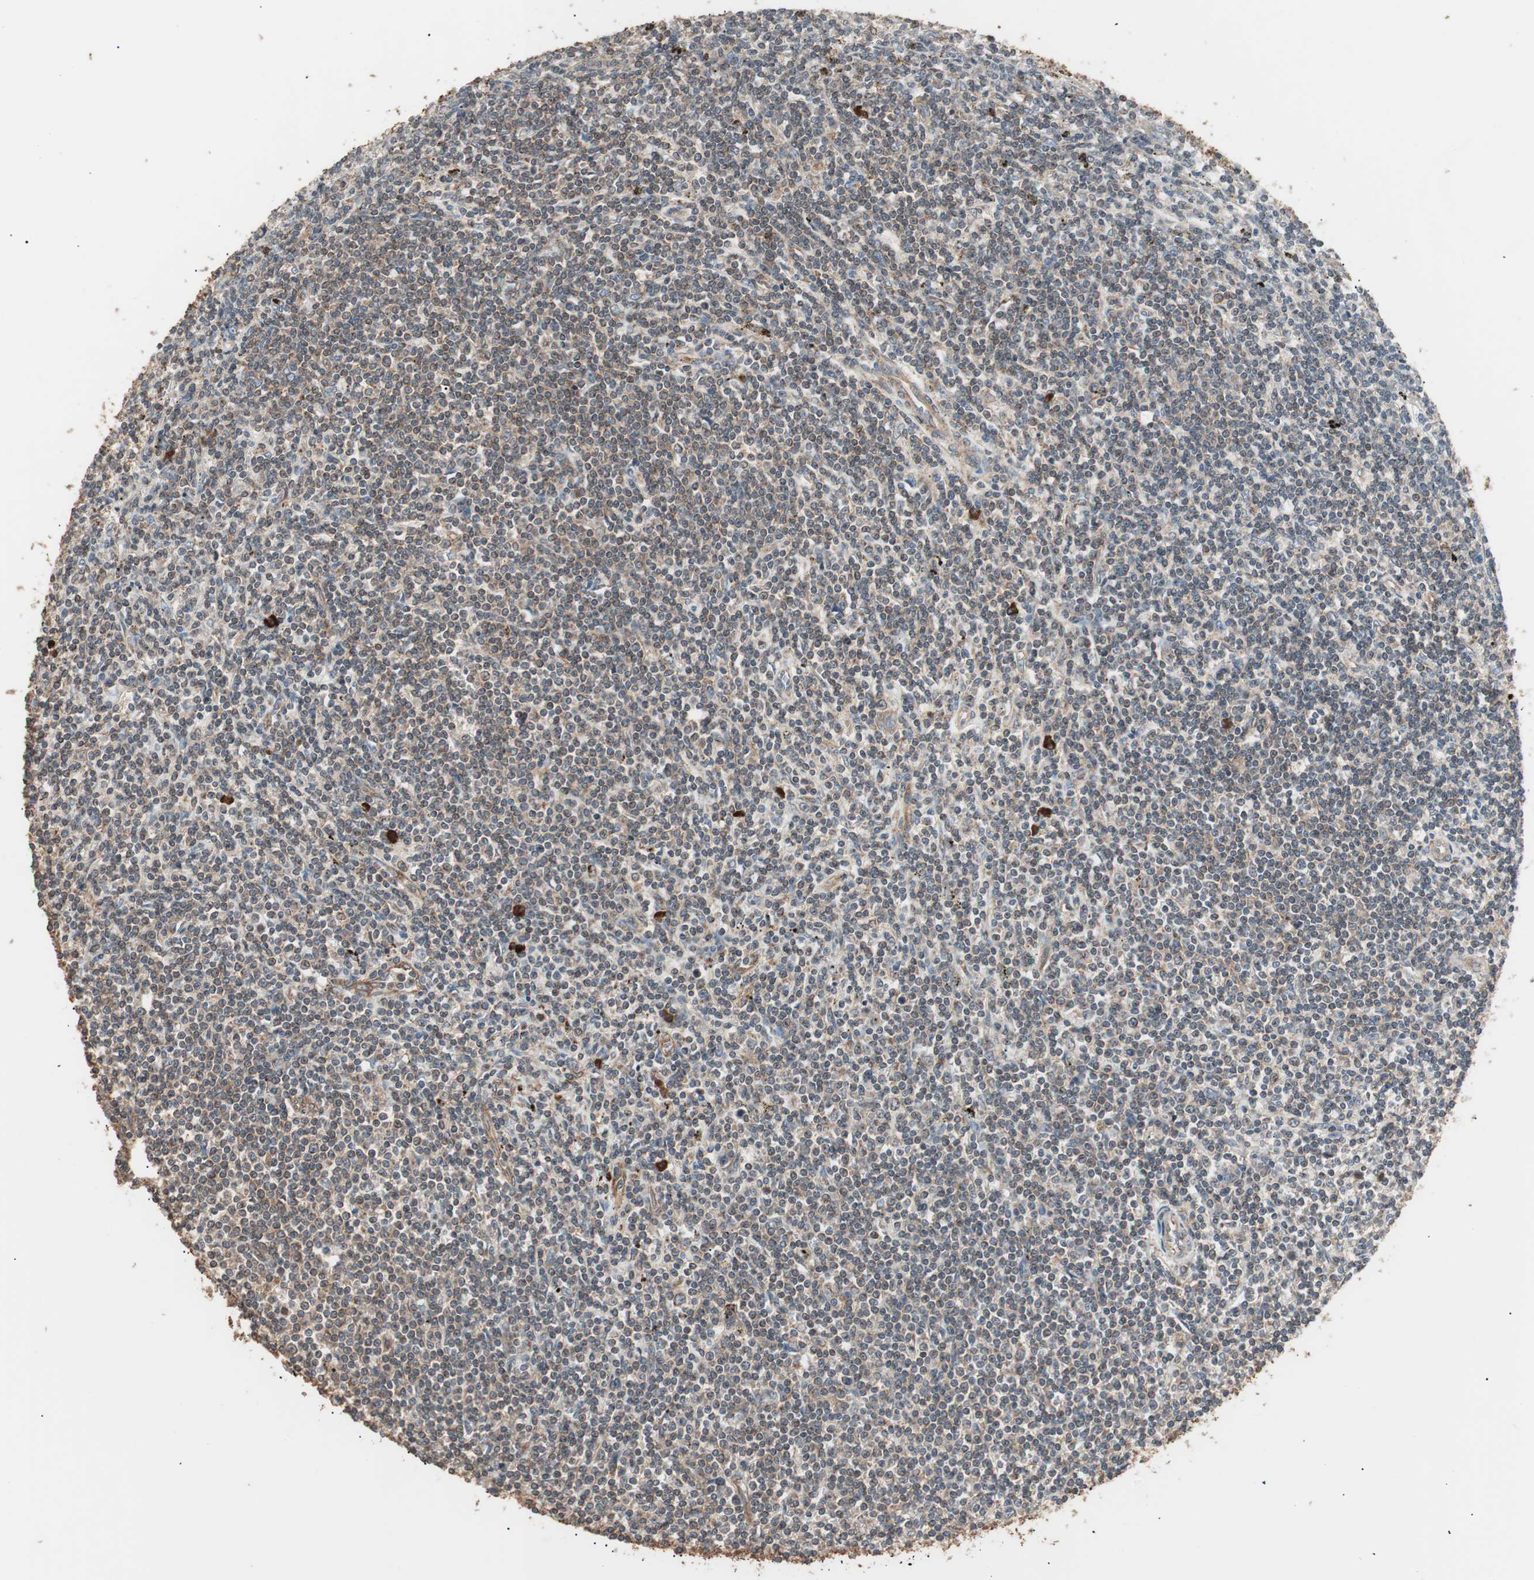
{"staining": {"intensity": "weak", "quantity": ">75%", "location": "cytoplasmic/membranous"}, "tissue": "lymphoma", "cell_type": "Tumor cells", "image_type": "cancer", "snomed": [{"axis": "morphology", "description": "Malignant lymphoma, non-Hodgkin's type, Low grade"}, {"axis": "topography", "description": "Spleen"}], "caption": "A low amount of weak cytoplasmic/membranous positivity is appreciated in approximately >75% of tumor cells in low-grade malignant lymphoma, non-Hodgkin's type tissue.", "gene": "LZTS1", "patient": {"sex": "male", "age": 76}}